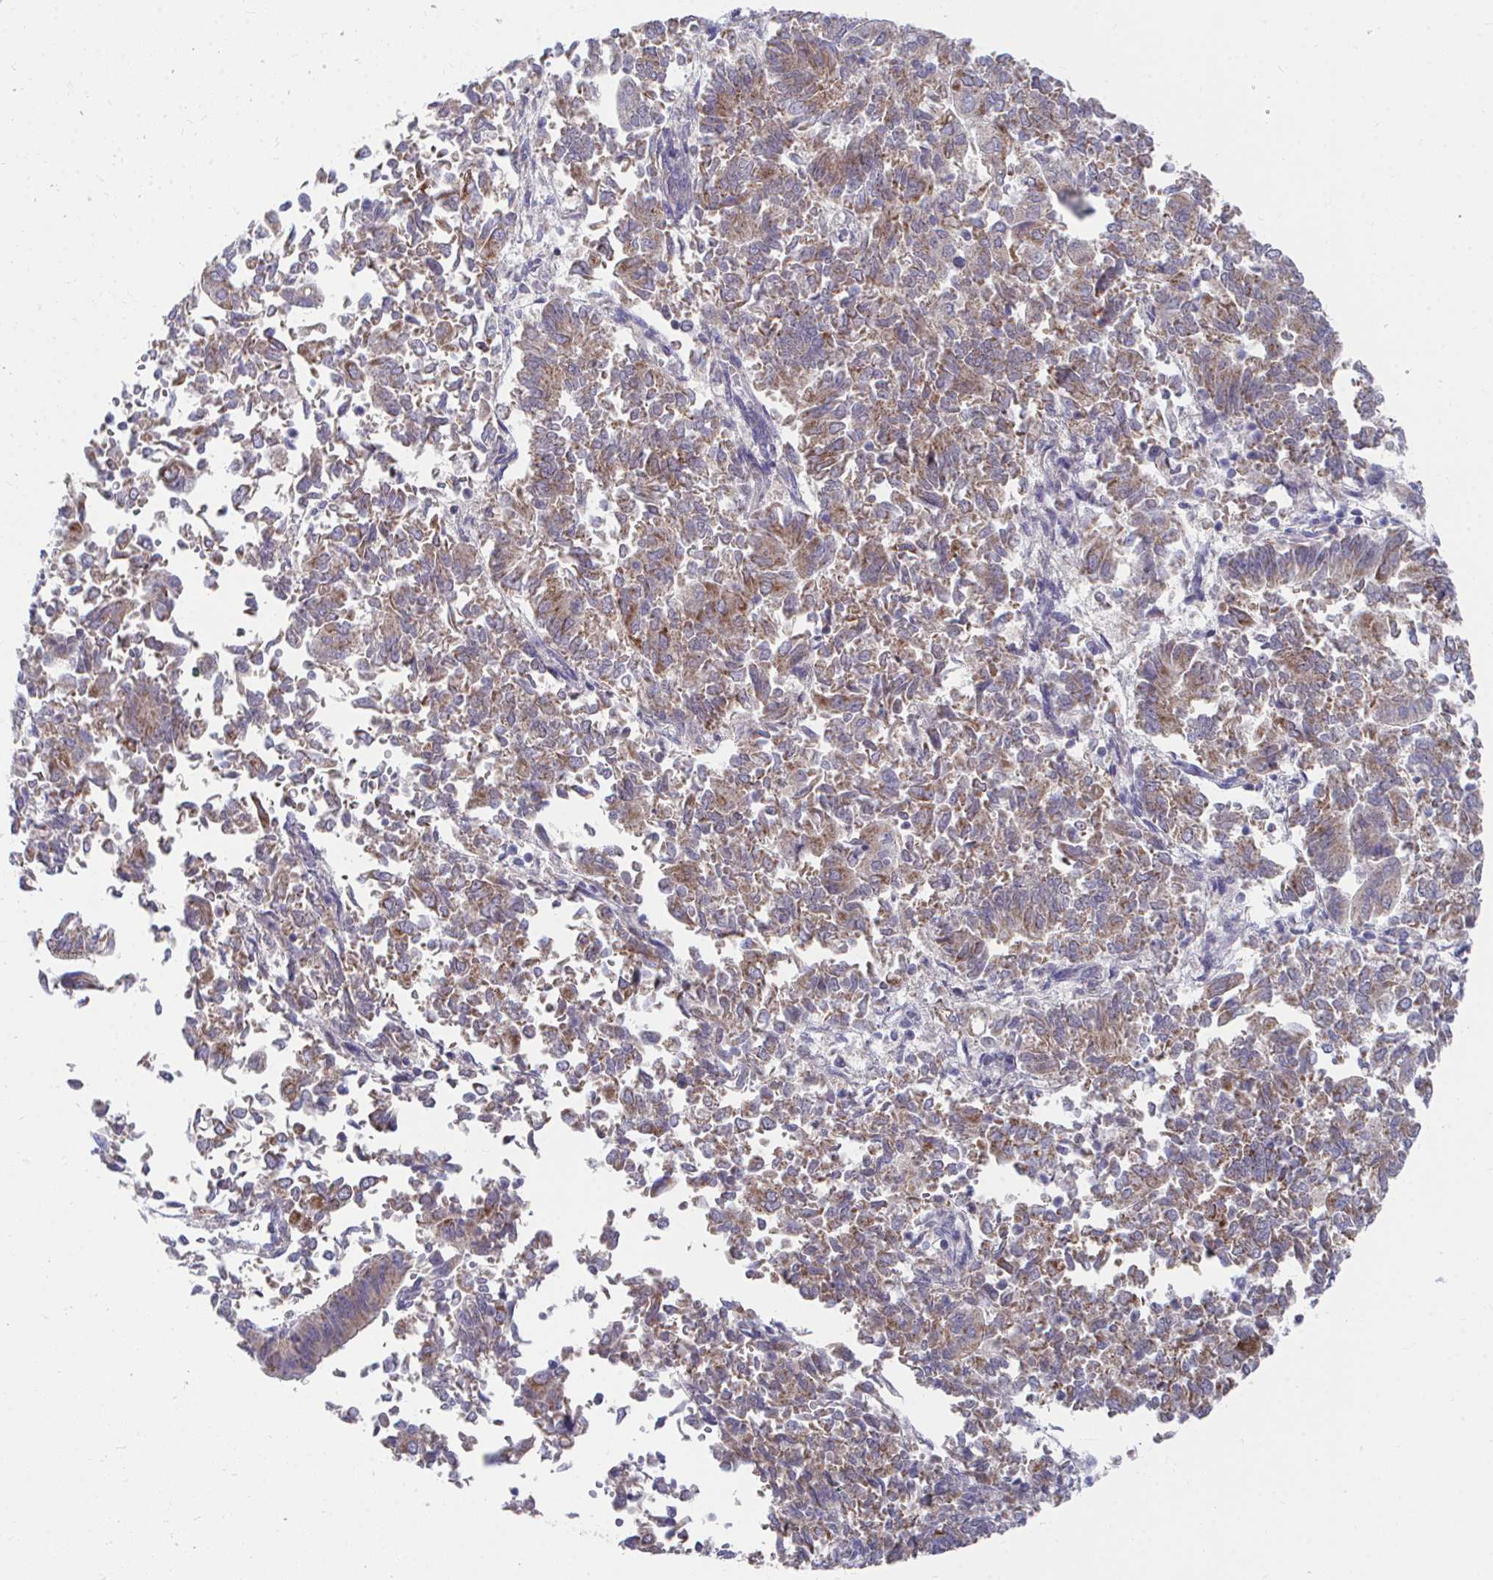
{"staining": {"intensity": "moderate", "quantity": ">75%", "location": "cytoplasmic/membranous"}, "tissue": "endometrial cancer", "cell_type": "Tumor cells", "image_type": "cancer", "snomed": [{"axis": "morphology", "description": "Adenocarcinoma, NOS"}, {"axis": "topography", "description": "Endometrium"}], "caption": "This is an image of immunohistochemistry (IHC) staining of adenocarcinoma (endometrial), which shows moderate staining in the cytoplasmic/membranous of tumor cells.", "gene": "PEX3", "patient": {"sex": "female", "age": 65}}